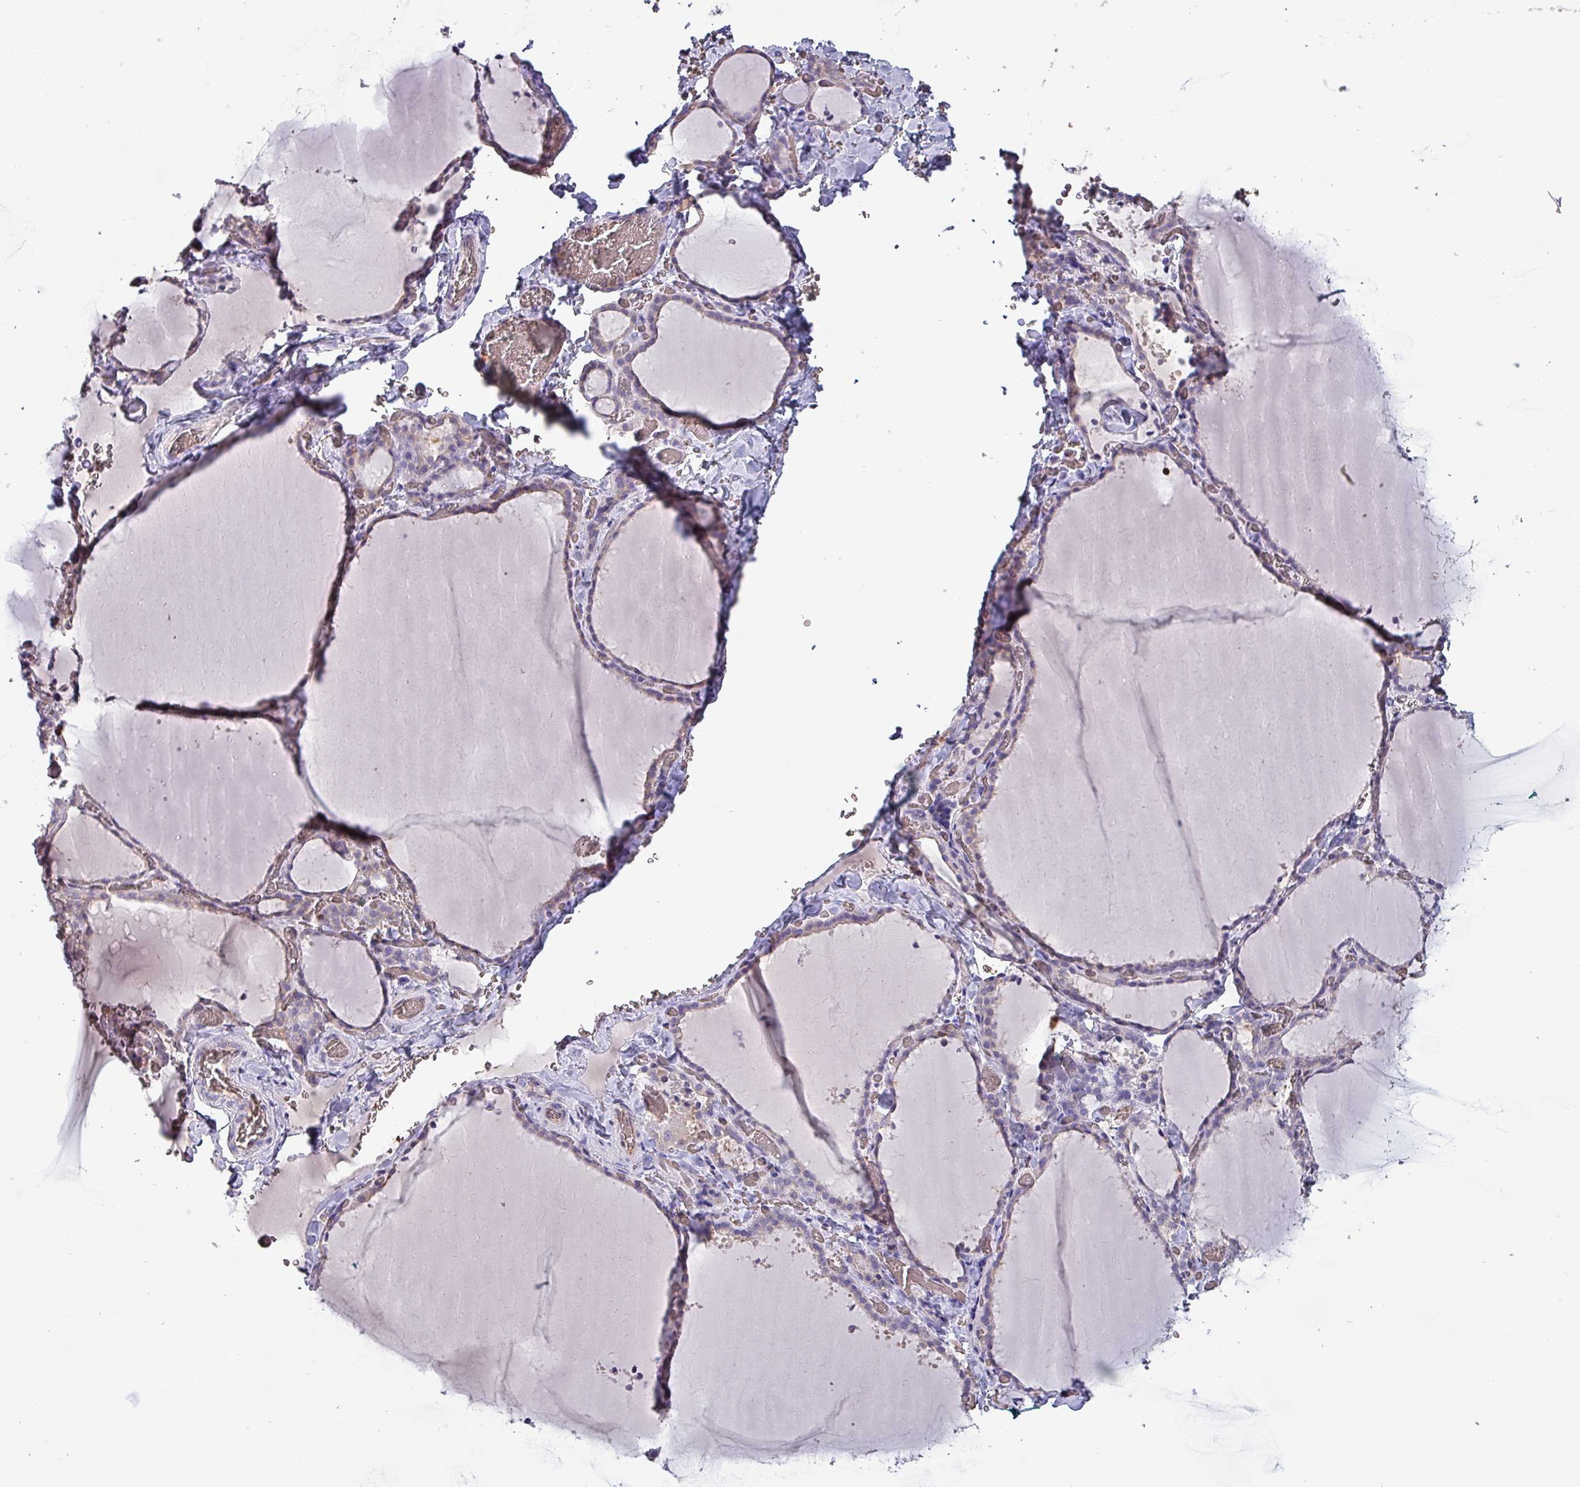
{"staining": {"intensity": "weak", "quantity": "25%-75%", "location": "cytoplasmic/membranous"}, "tissue": "thyroid gland", "cell_type": "Glandular cells", "image_type": "normal", "snomed": [{"axis": "morphology", "description": "Normal tissue, NOS"}, {"axis": "topography", "description": "Thyroid gland"}], "caption": "Weak cytoplasmic/membranous staining is seen in about 25%-75% of glandular cells in normal thyroid gland. The staining was performed using DAB (3,3'-diaminobenzidine), with brown indicating positive protein expression. Nuclei are stained blue with hematoxylin.", "gene": "PSMB8", "patient": {"sex": "female", "age": 22}}